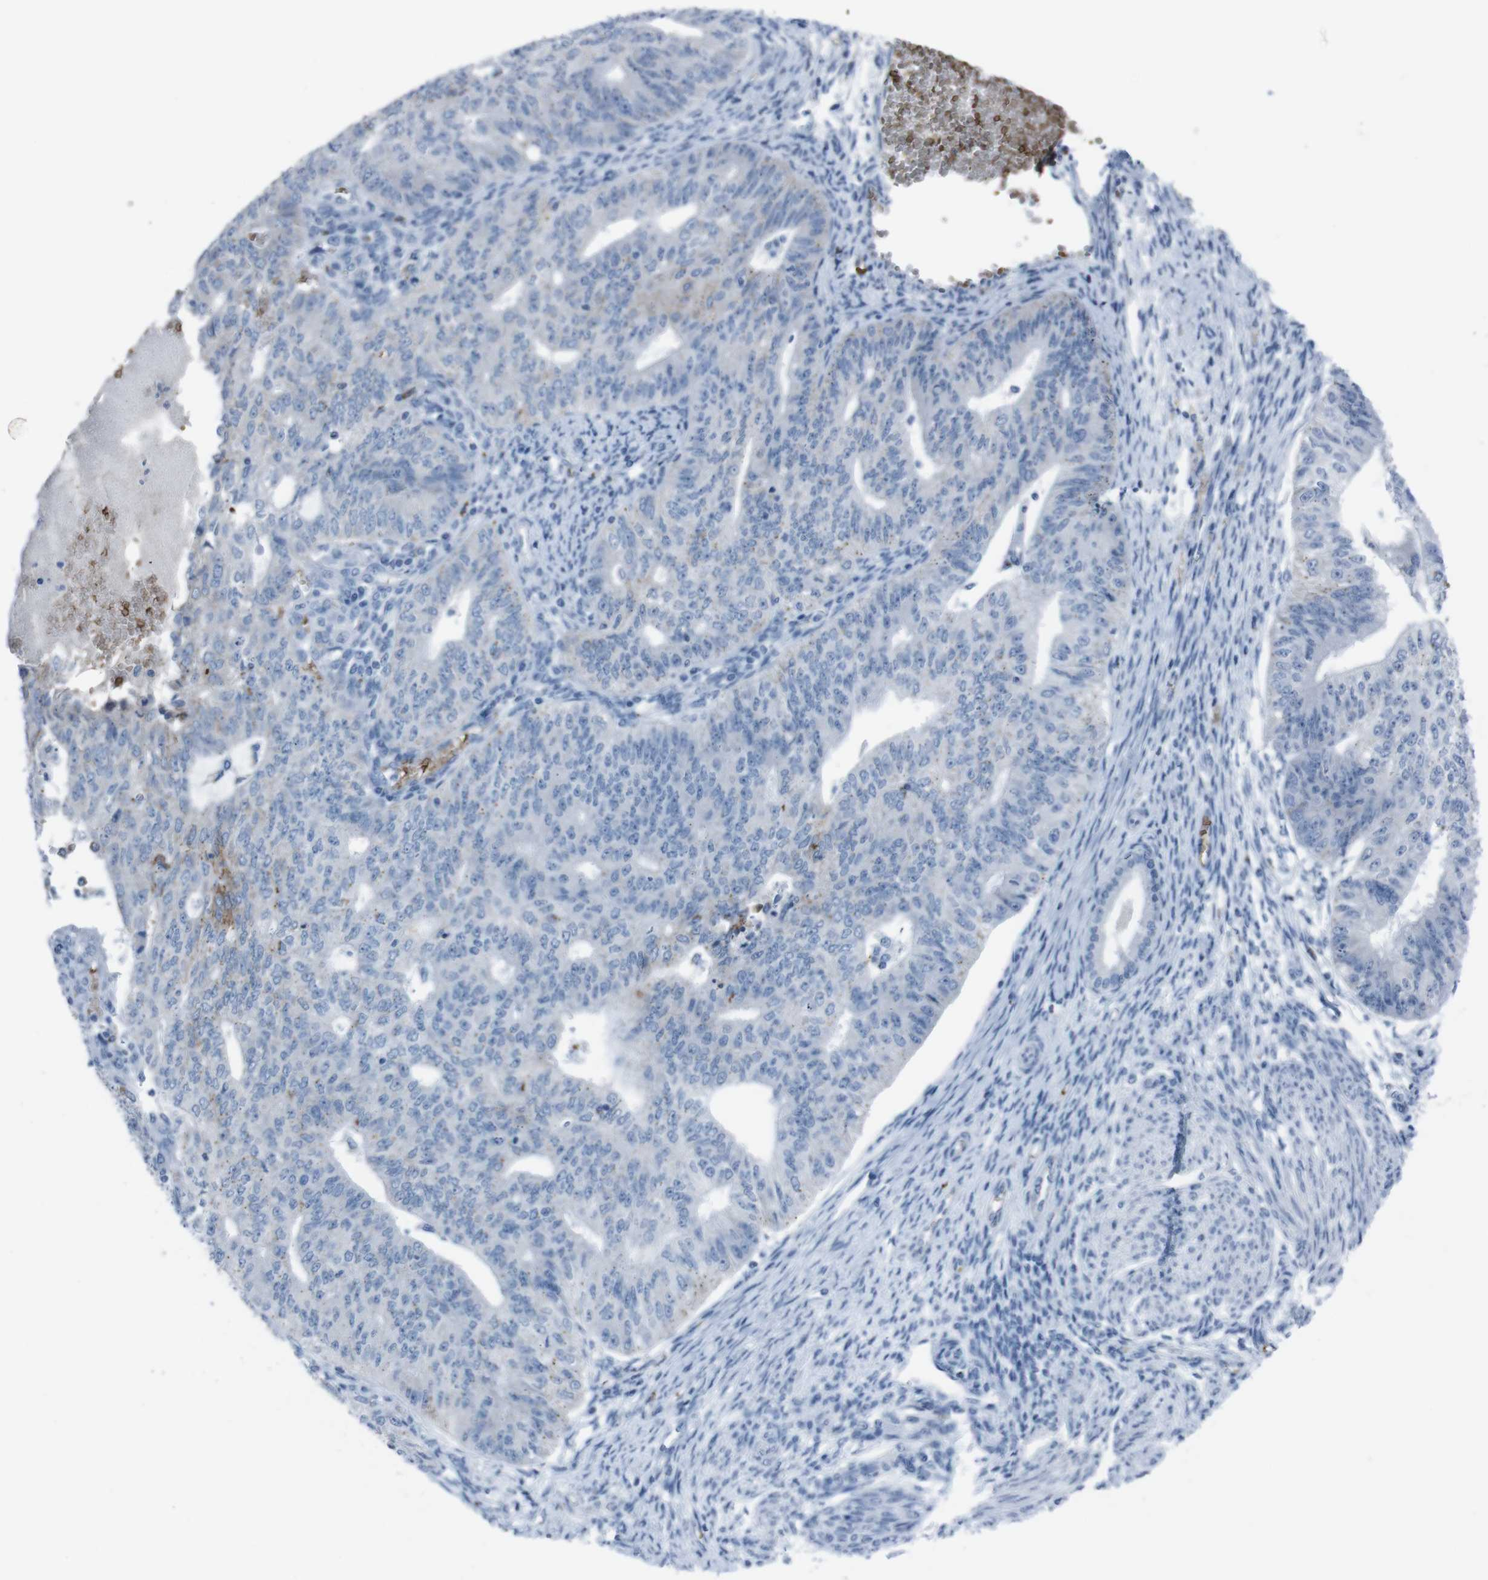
{"staining": {"intensity": "moderate", "quantity": "<25%", "location": "cytoplasmic/membranous"}, "tissue": "endometrial cancer", "cell_type": "Tumor cells", "image_type": "cancer", "snomed": [{"axis": "morphology", "description": "Adenocarcinoma, NOS"}, {"axis": "topography", "description": "Endometrium"}], "caption": "Endometrial cancer stained for a protein displays moderate cytoplasmic/membranous positivity in tumor cells. (brown staining indicates protein expression, while blue staining denotes nuclei).", "gene": "ST6GAL1", "patient": {"sex": "female", "age": 32}}